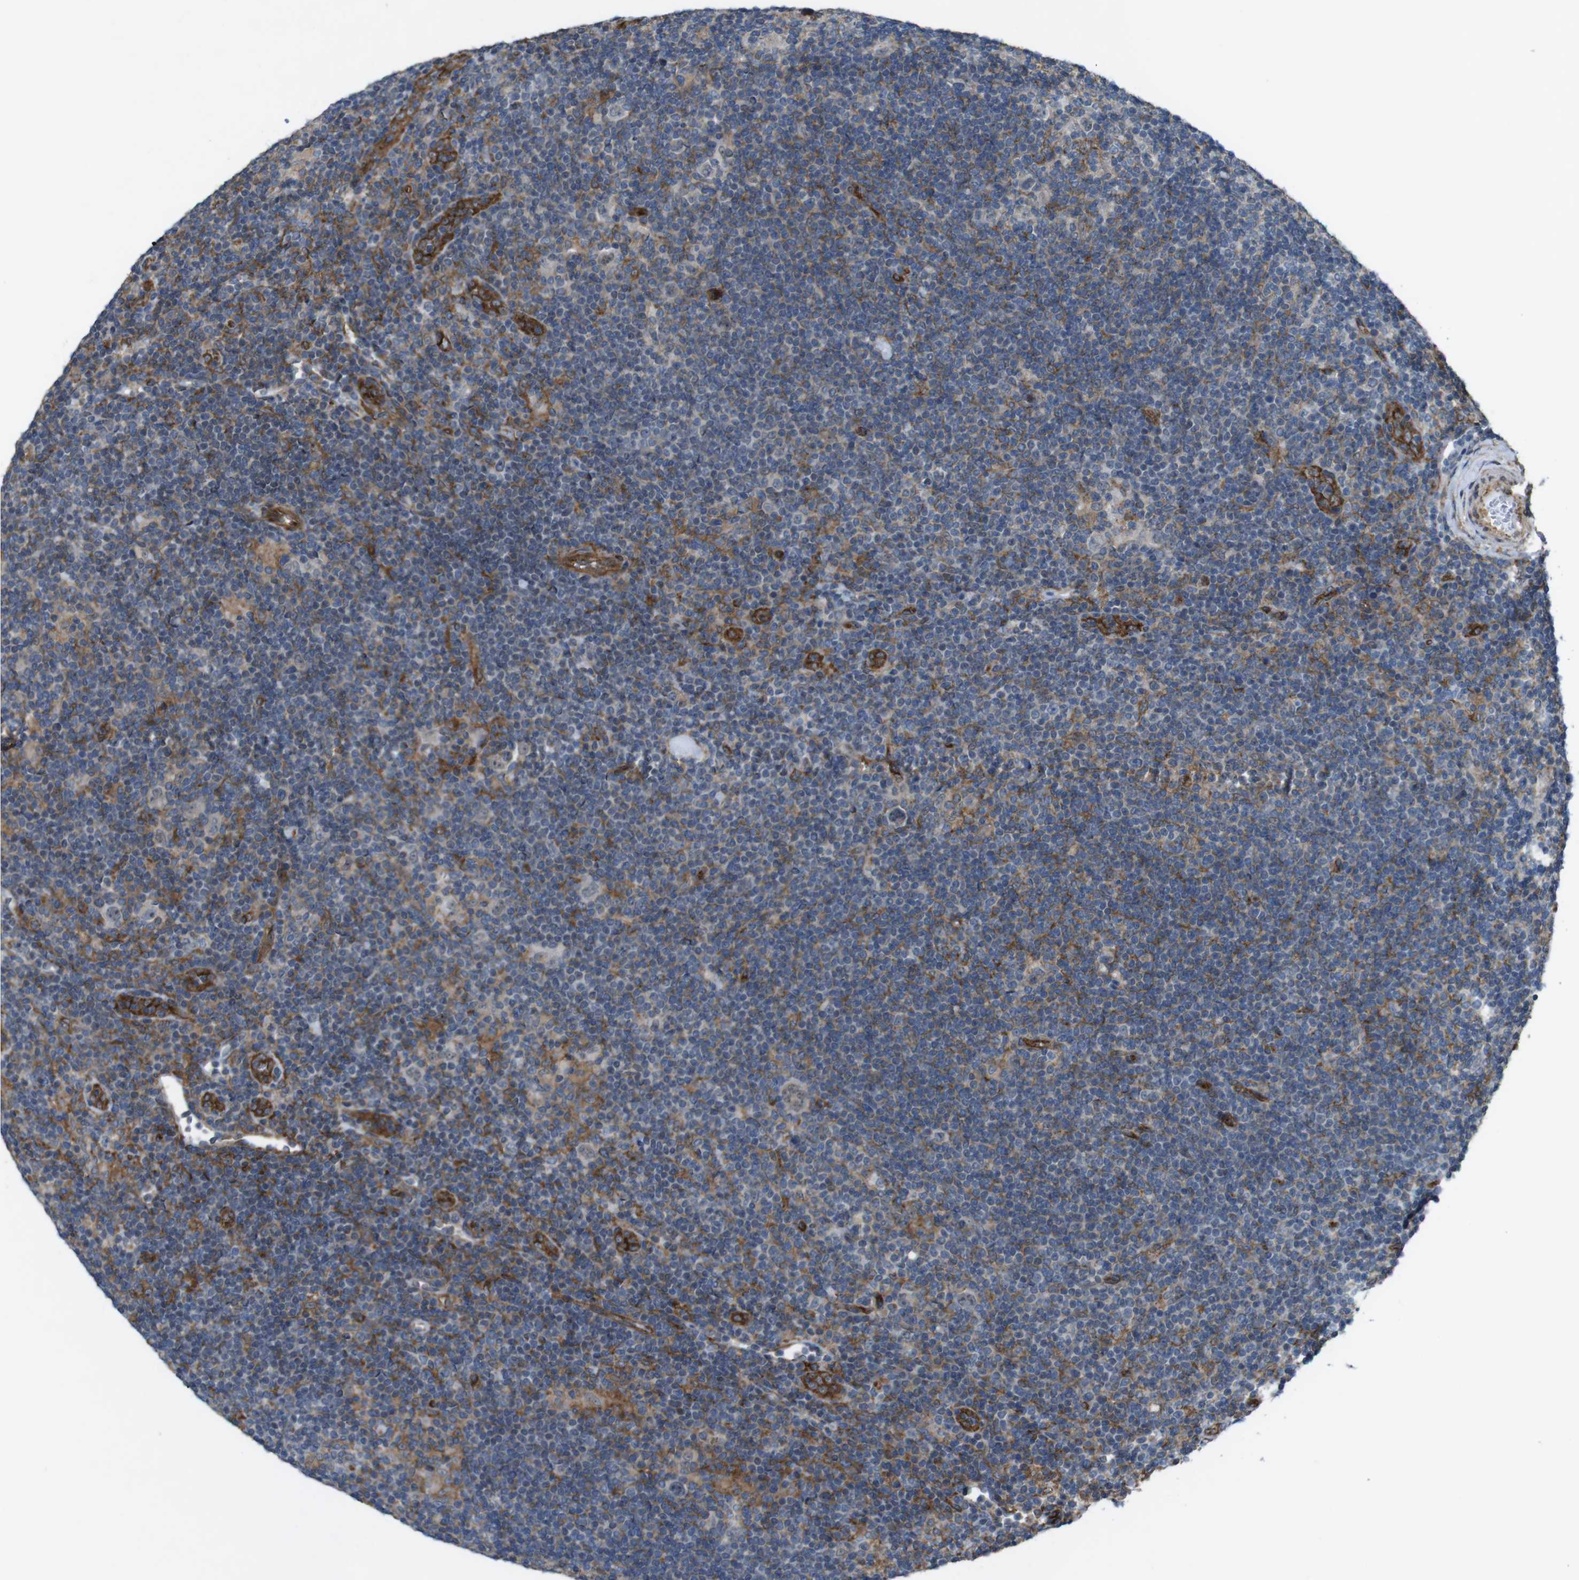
{"staining": {"intensity": "weak", "quantity": "<25%", "location": "cytoplasmic/membranous"}, "tissue": "lymphoma", "cell_type": "Tumor cells", "image_type": "cancer", "snomed": [{"axis": "morphology", "description": "Hodgkin's disease, NOS"}, {"axis": "topography", "description": "Lymph node"}], "caption": "IHC micrograph of lymphoma stained for a protein (brown), which displays no staining in tumor cells.", "gene": "PTGER4", "patient": {"sex": "female", "age": 57}}